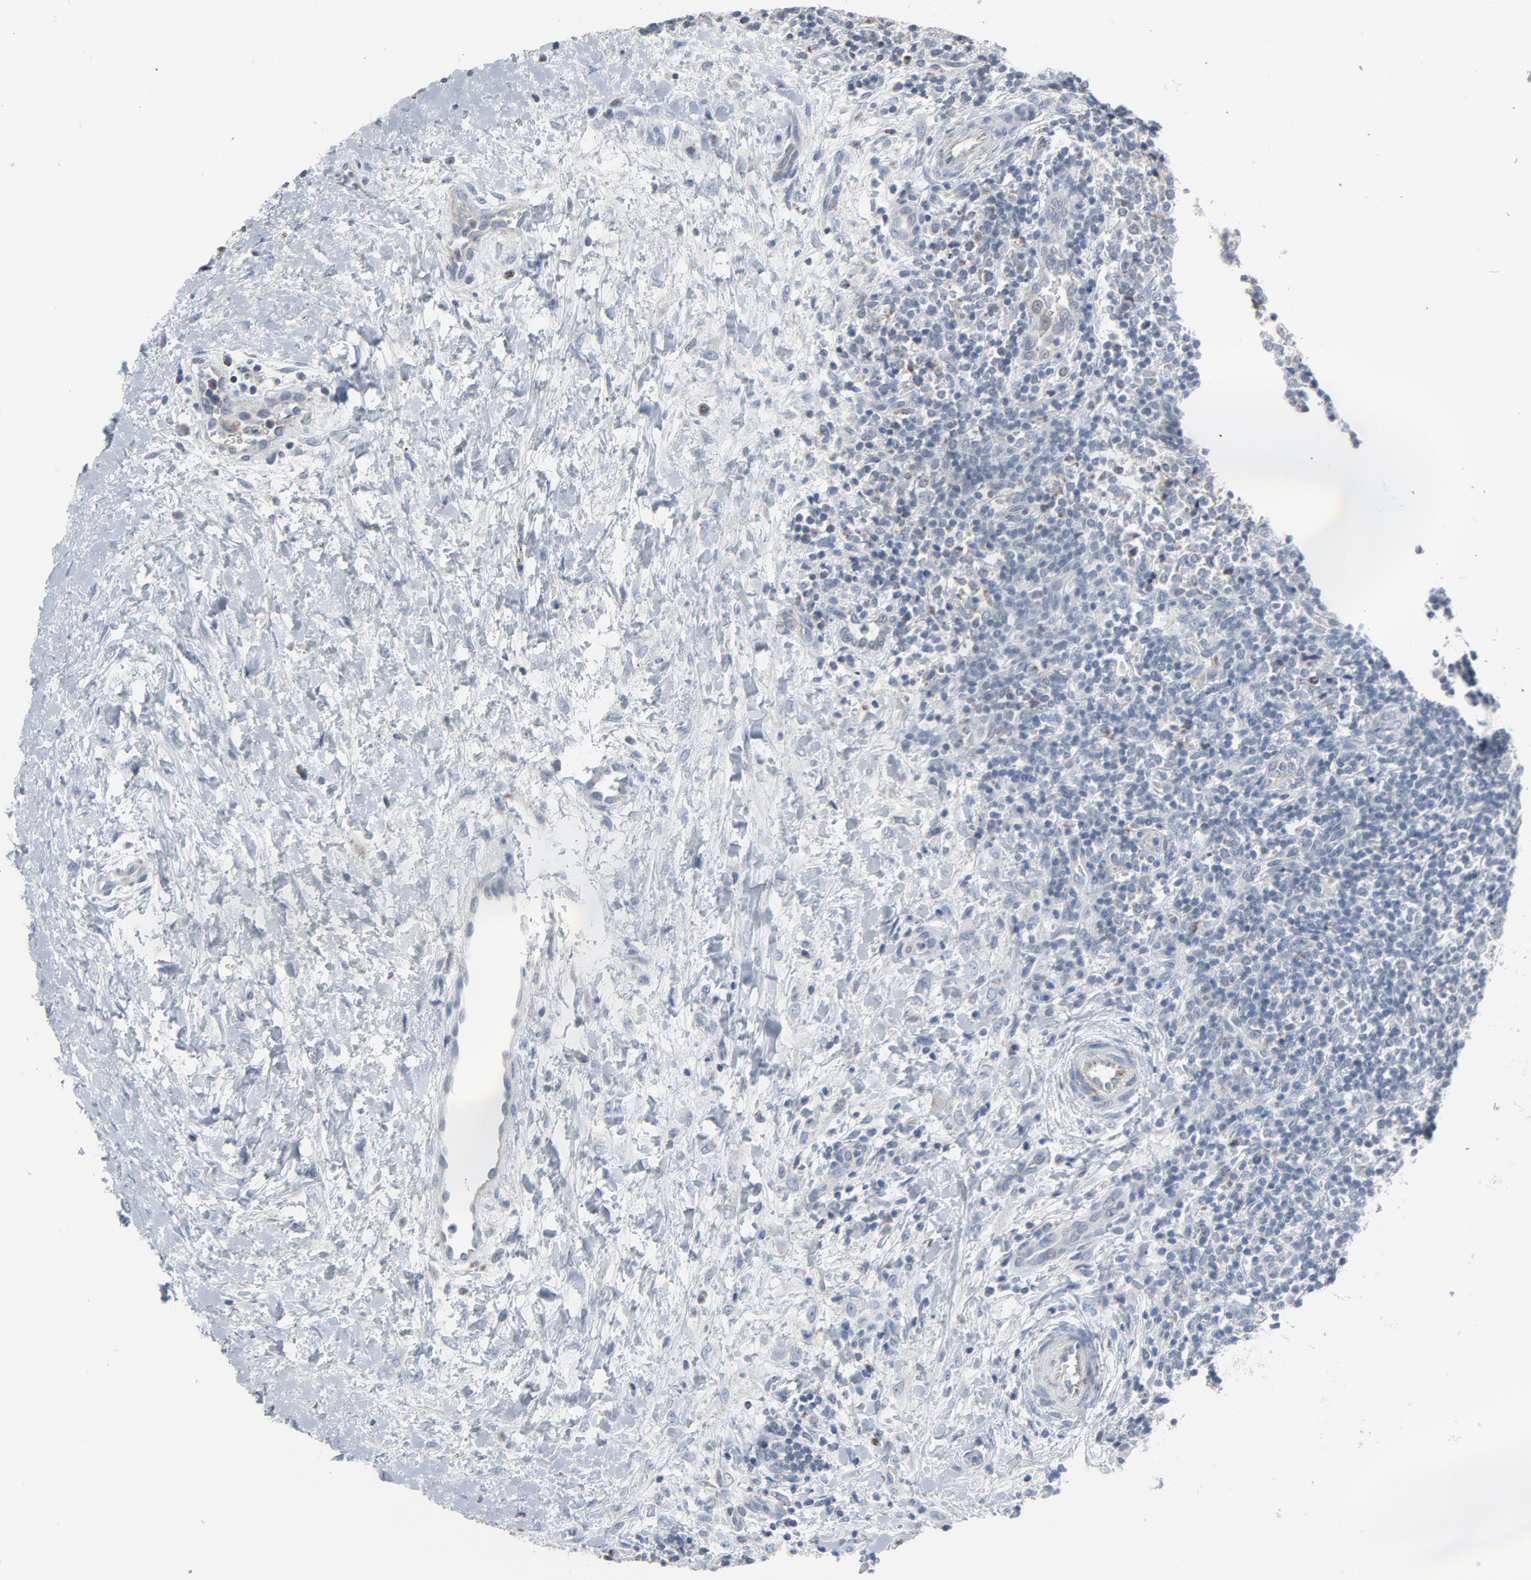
{"staining": {"intensity": "negative", "quantity": "none", "location": "none"}, "tissue": "lymphoma", "cell_type": "Tumor cells", "image_type": "cancer", "snomed": [{"axis": "morphology", "description": "Malignant lymphoma, non-Hodgkin's type, Low grade"}, {"axis": "topography", "description": "Lymph node"}], "caption": "Human lymphoma stained for a protein using immunohistochemistry exhibits no staining in tumor cells.", "gene": "GPX2", "patient": {"sex": "female", "age": 76}}